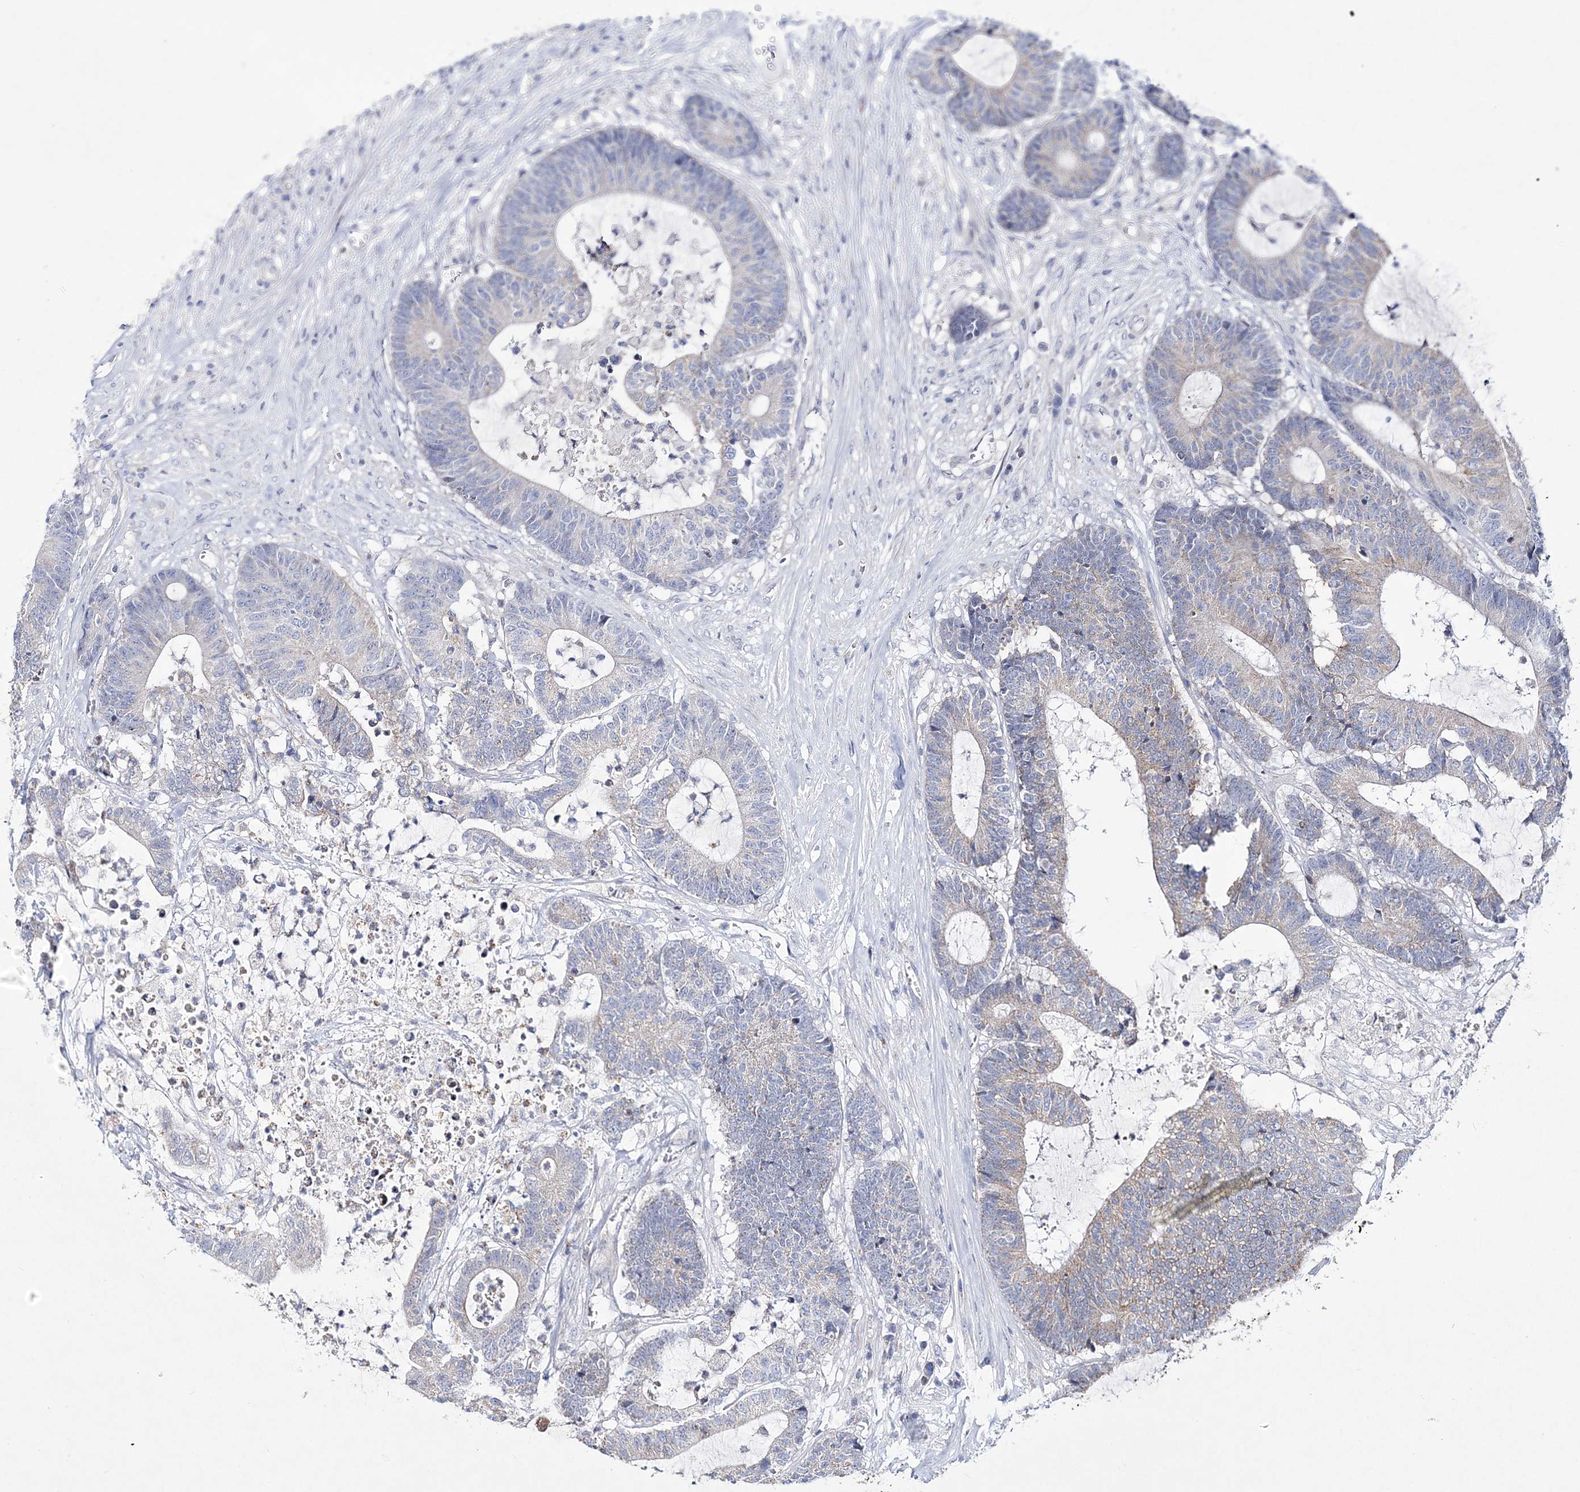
{"staining": {"intensity": "weak", "quantity": "<25%", "location": "cytoplasmic/membranous"}, "tissue": "colorectal cancer", "cell_type": "Tumor cells", "image_type": "cancer", "snomed": [{"axis": "morphology", "description": "Adenocarcinoma, NOS"}, {"axis": "topography", "description": "Colon"}], "caption": "DAB immunohistochemical staining of colorectal cancer (adenocarcinoma) reveals no significant positivity in tumor cells.", "gene": "ANO1", "patient": {"sex": "female", "age": 84}}